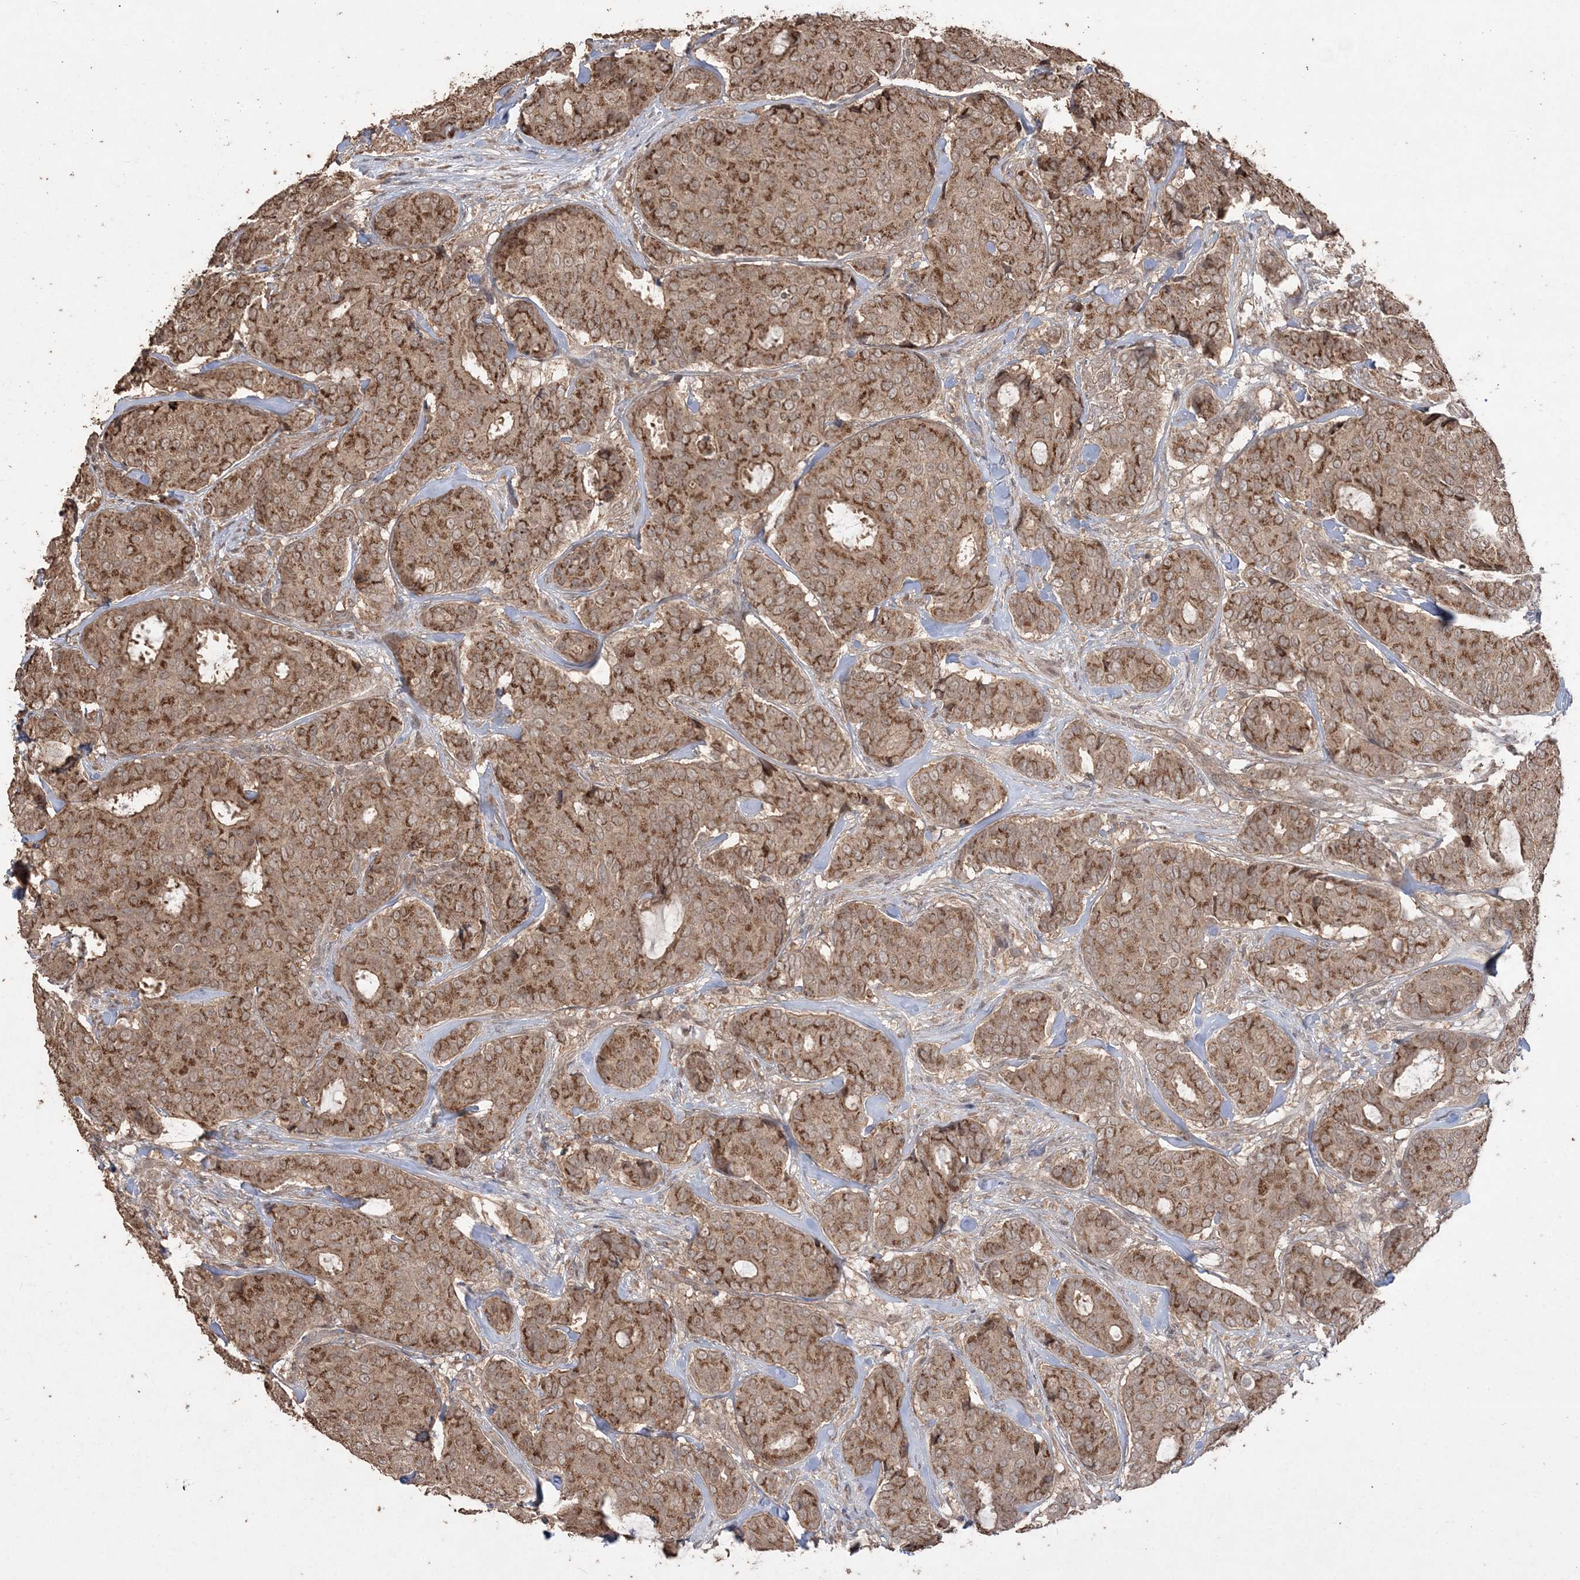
{"staining": {"intensity": "moderate", "quantity": ">75%", "location": "cytoplasmic/membranous"}, "tissue": "breast cancer", "cell_type": "Tumor cells", "image_type": "cancer", "snomed": [{"axis": "morphology", "description": "Duct carcinoma"}, {"axis": "topography", "description": "Breast"}], "caption": "This image reveals breast cancer (invasive ductal carcinoma) stained with IHC to label a protein in brown. The cytoplasmic/membranous of tumor cells show moderate positivity for the protein. Nuclei are counter-stained blue.", "gene": "EHHADH", "patient": {"sex": "female", "age": 75}}